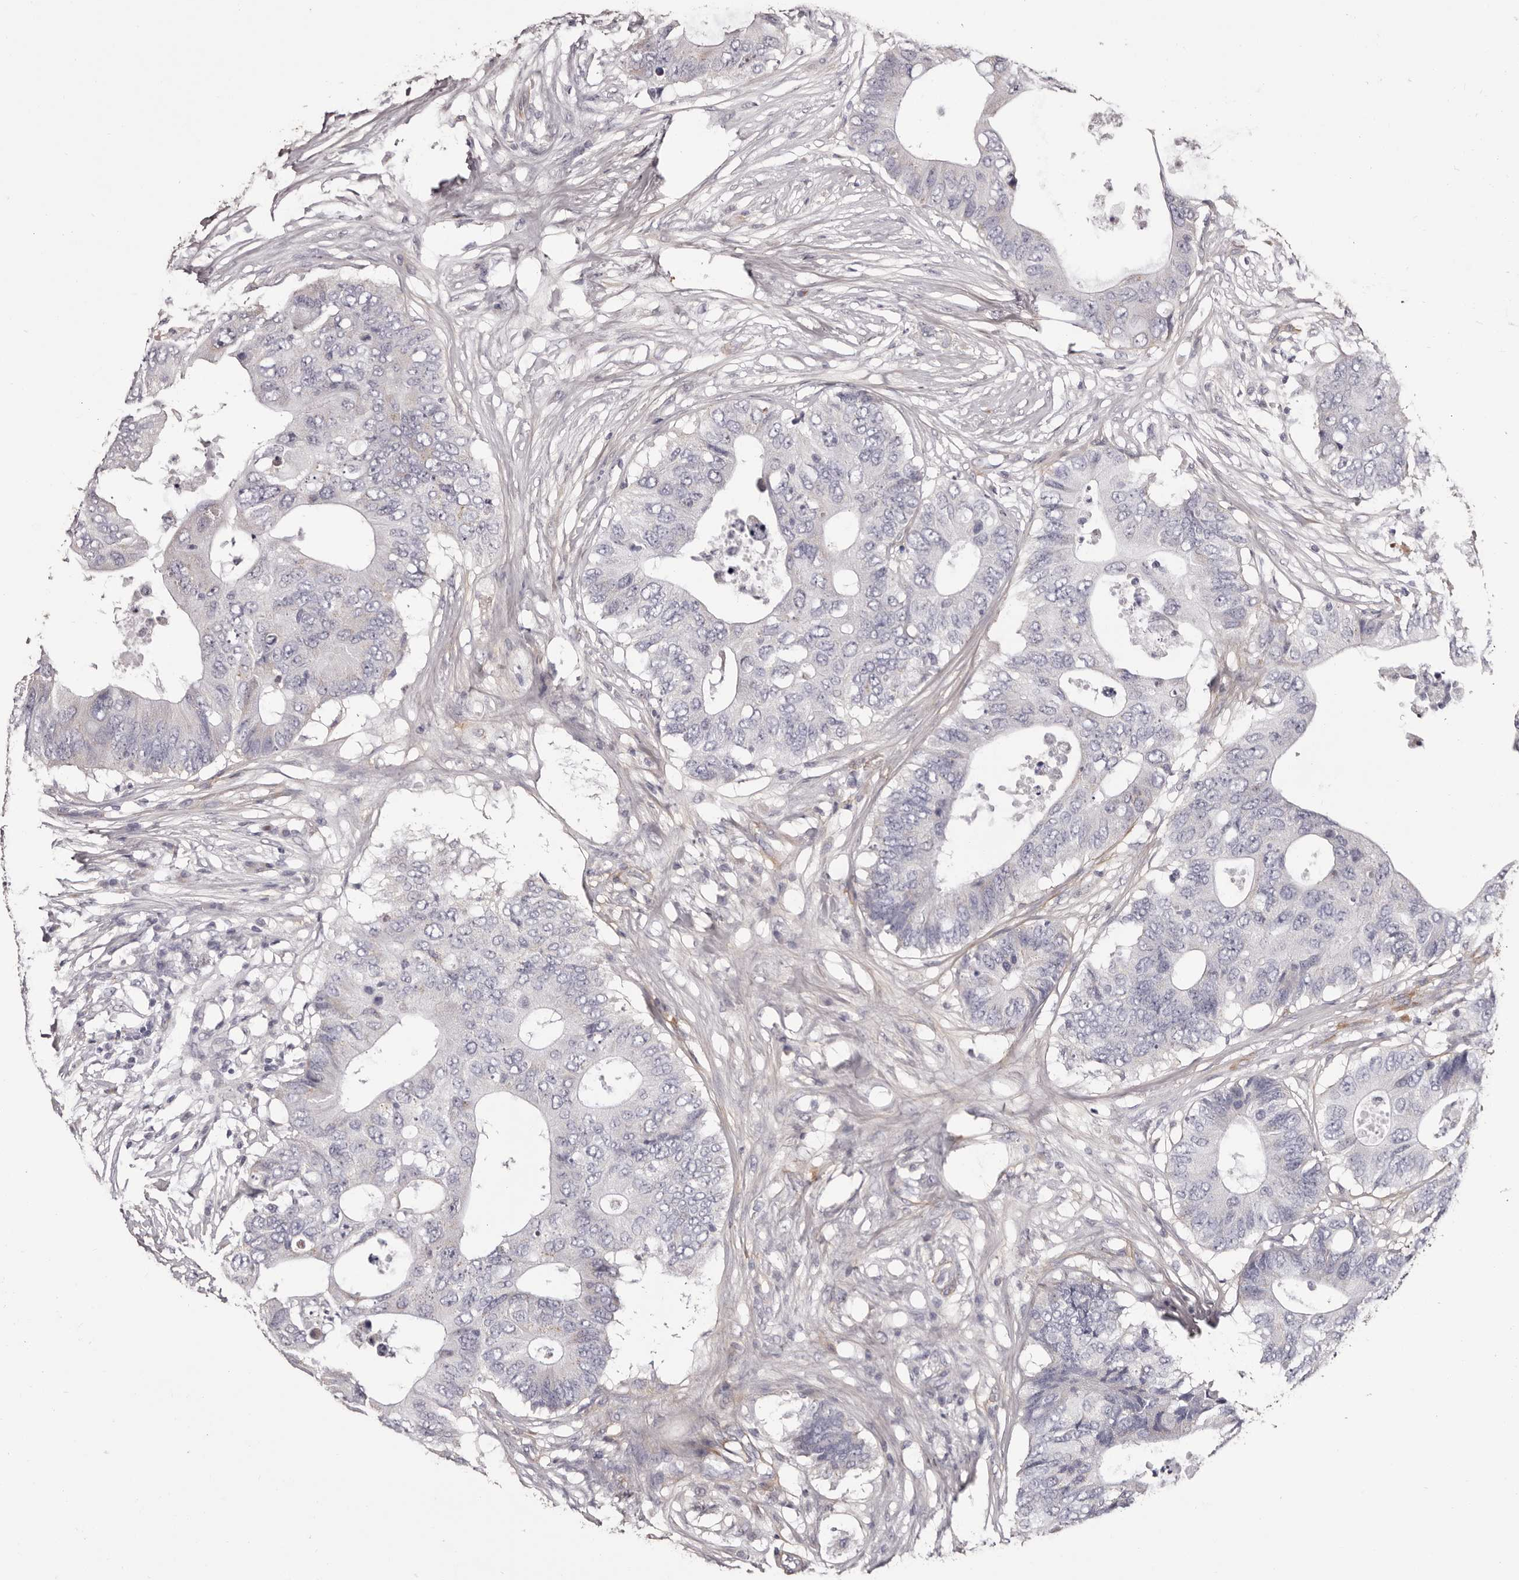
{"staining": {"intensity": "negative", "quantity": "none", "location": "none"}, "tissue": "colorectal cancer", "cell_type": "Tumor cells", "image_type": "cancer", "snomed": [{"axis": "morphology", "description": "Adenocarcinoma, NOS"}, {"axis": "topography", "description": "Colon"}], "caption": "IHC photomicrograph of neoplastic tissue: adenocarcinoma (colorectal) stained with DAB (3,3'-diaminobenzidine) demonstrates no significant protein expression in tumor cells.", "gene": "COL6A1", "patient": {"sex": "male", "age": 71}}